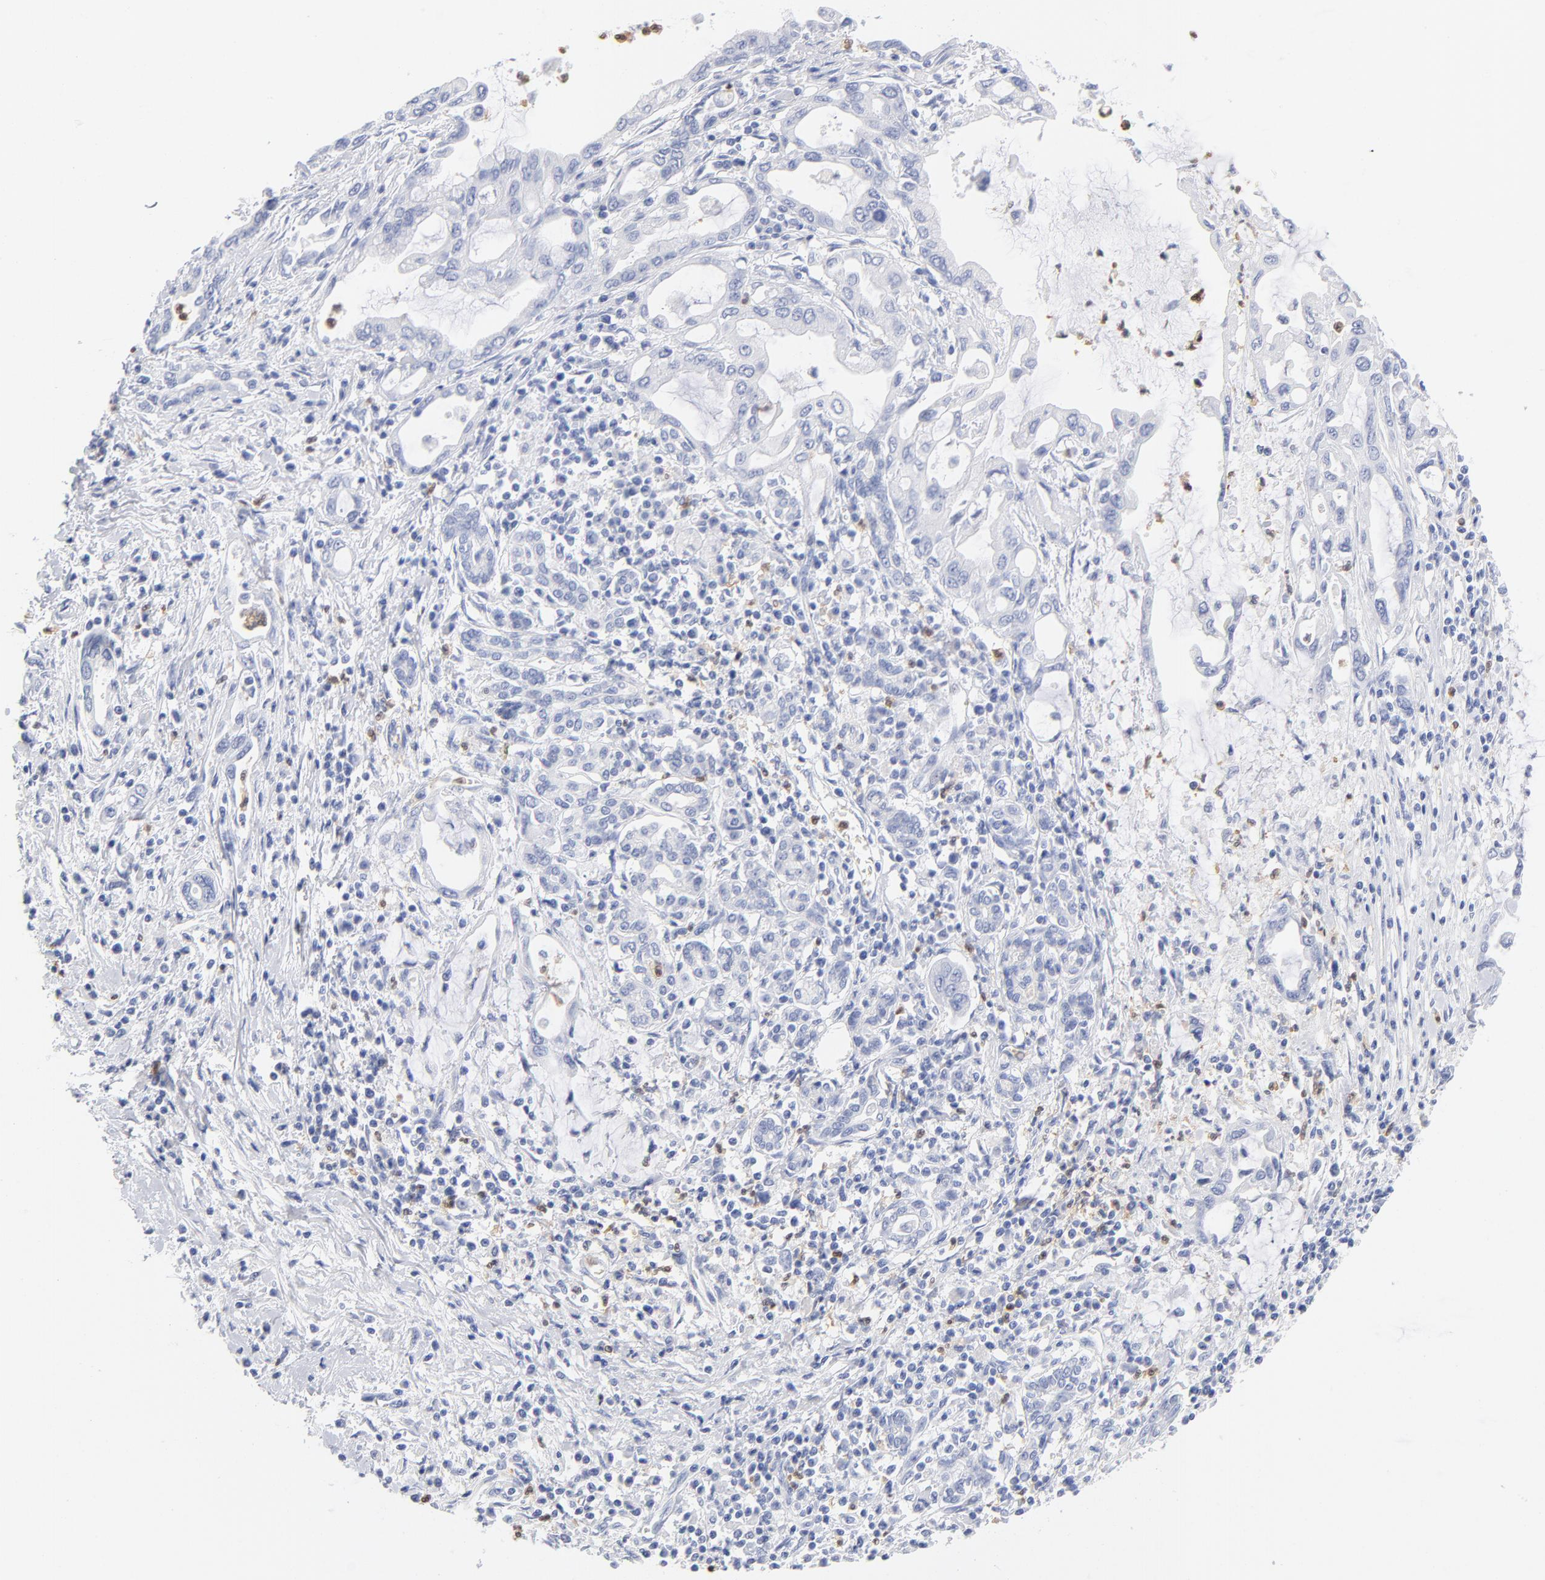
{"staining": {"intensity": "negative", "quantity": "none", "location": "none"}, "tissue": "pancreatic cancer", "cell_type": "Tumor cells", "image_type": "cancer", "snomed": [{"axis": "morphology", "description": "Adenocarcinoma, NOS"}, {"axis": "topography", "description": "Pancreas"}], "caption": "IHC micrograph of pancreatic adenocarcinoma stained for a protein (brown), which shows no staining in tumor cells.", "gene": "ARG1", "patient": {"sex": "female", "age": 57}}